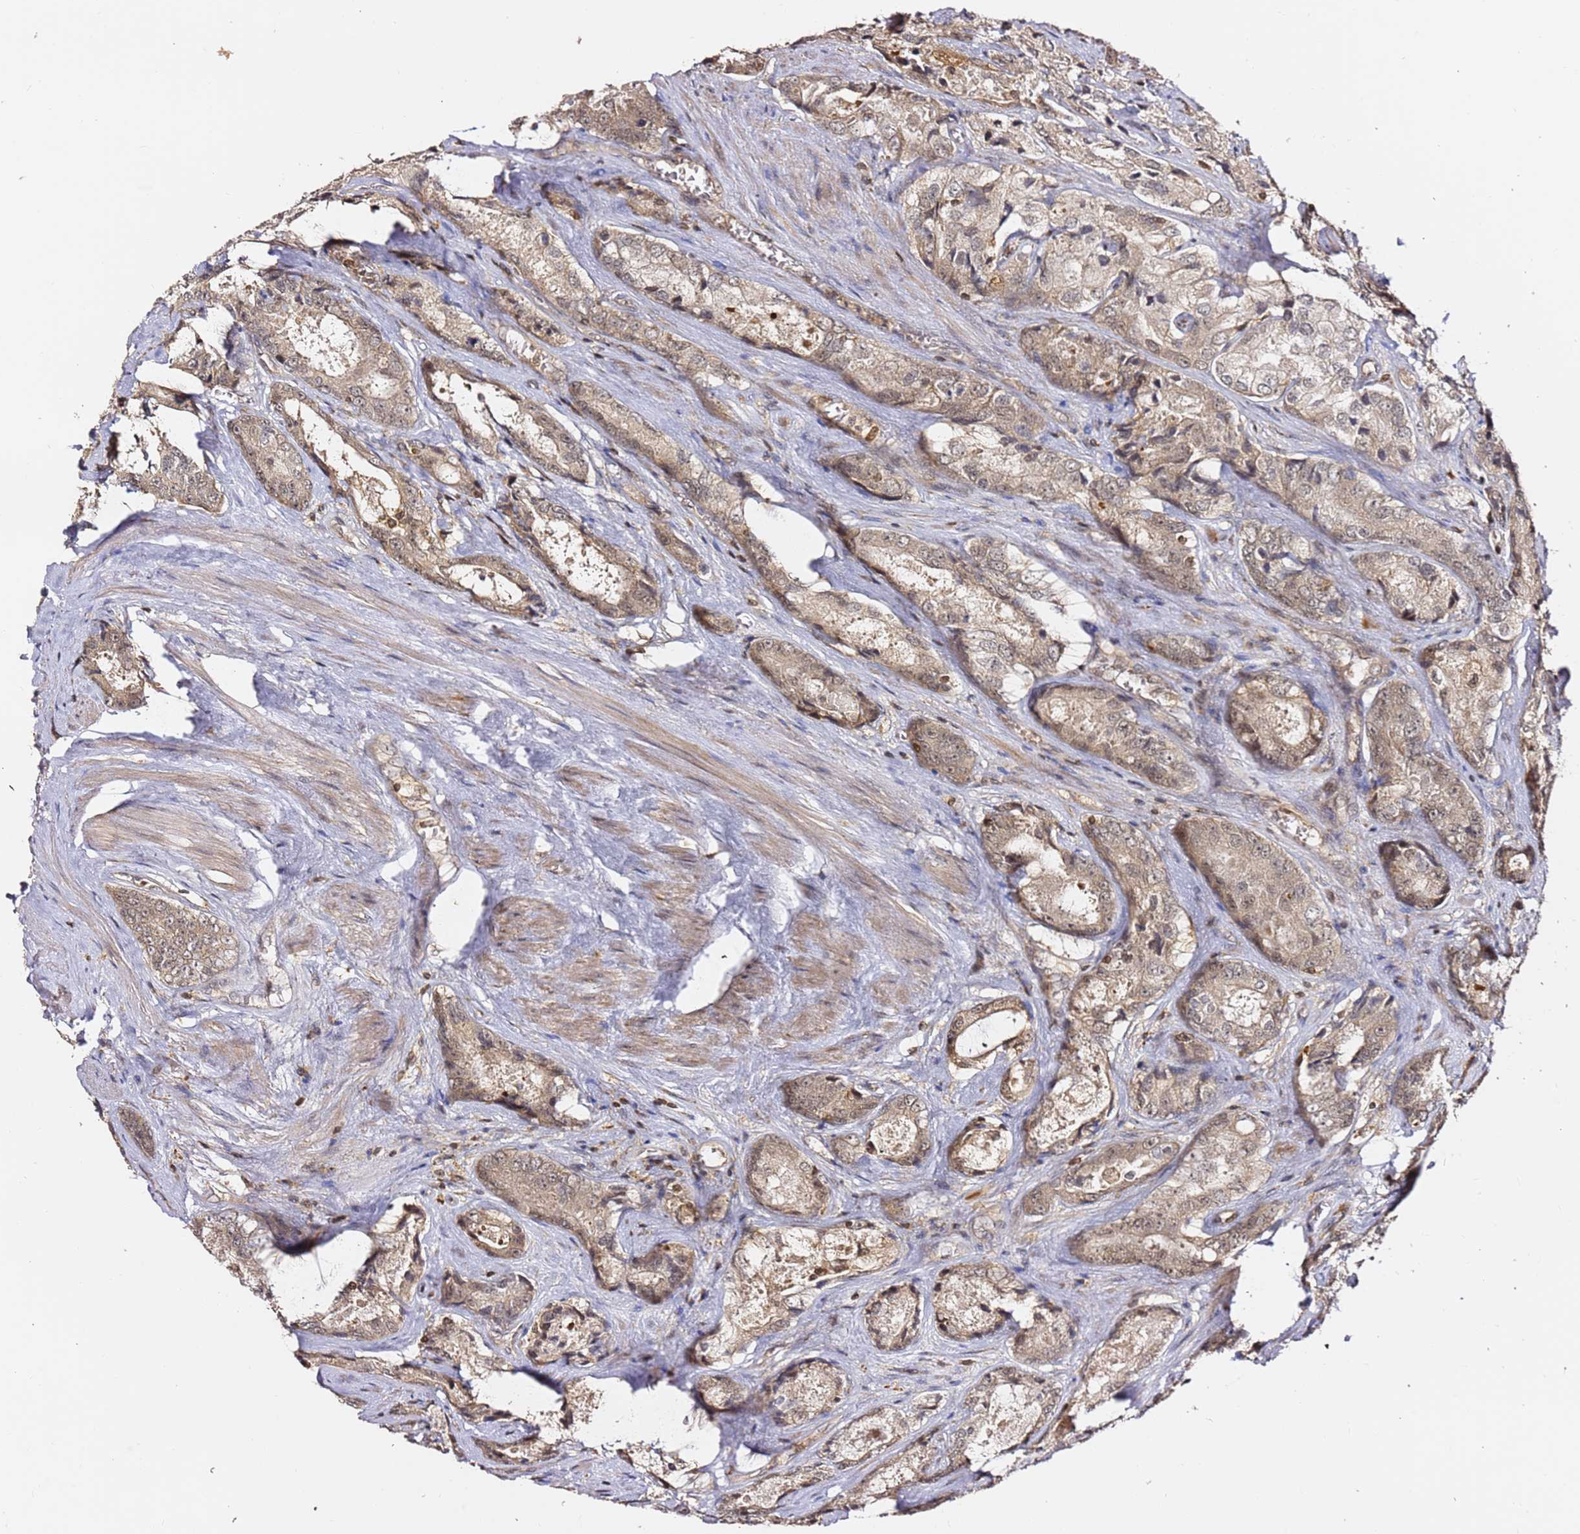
{"staining": {"intensity": "weak", "quantity": "25%-75%", "location": "cytoplasmic/membranous,nuclear"}, "tissue": "prostate cancer", "cell_type": "Tumor cells", "image_type": "cancer", "snomed": [{"axis": "morphology", "description": "Adenocarcinoma, Low grade"}, {"axis": "topography", "description": "Prostate"}], "caption": "A brown stain shows weak cytoplasmic/membranous and nuclear staining of a protein in prostate cancer (adenocarcinoma (low-grade)) tumor cells. Immunohistochemistry stains the protein of interest in brown and the nuclei are stained blue.", "gene": "OR5V1", "patient": {"sex": "male", "age": 68}}